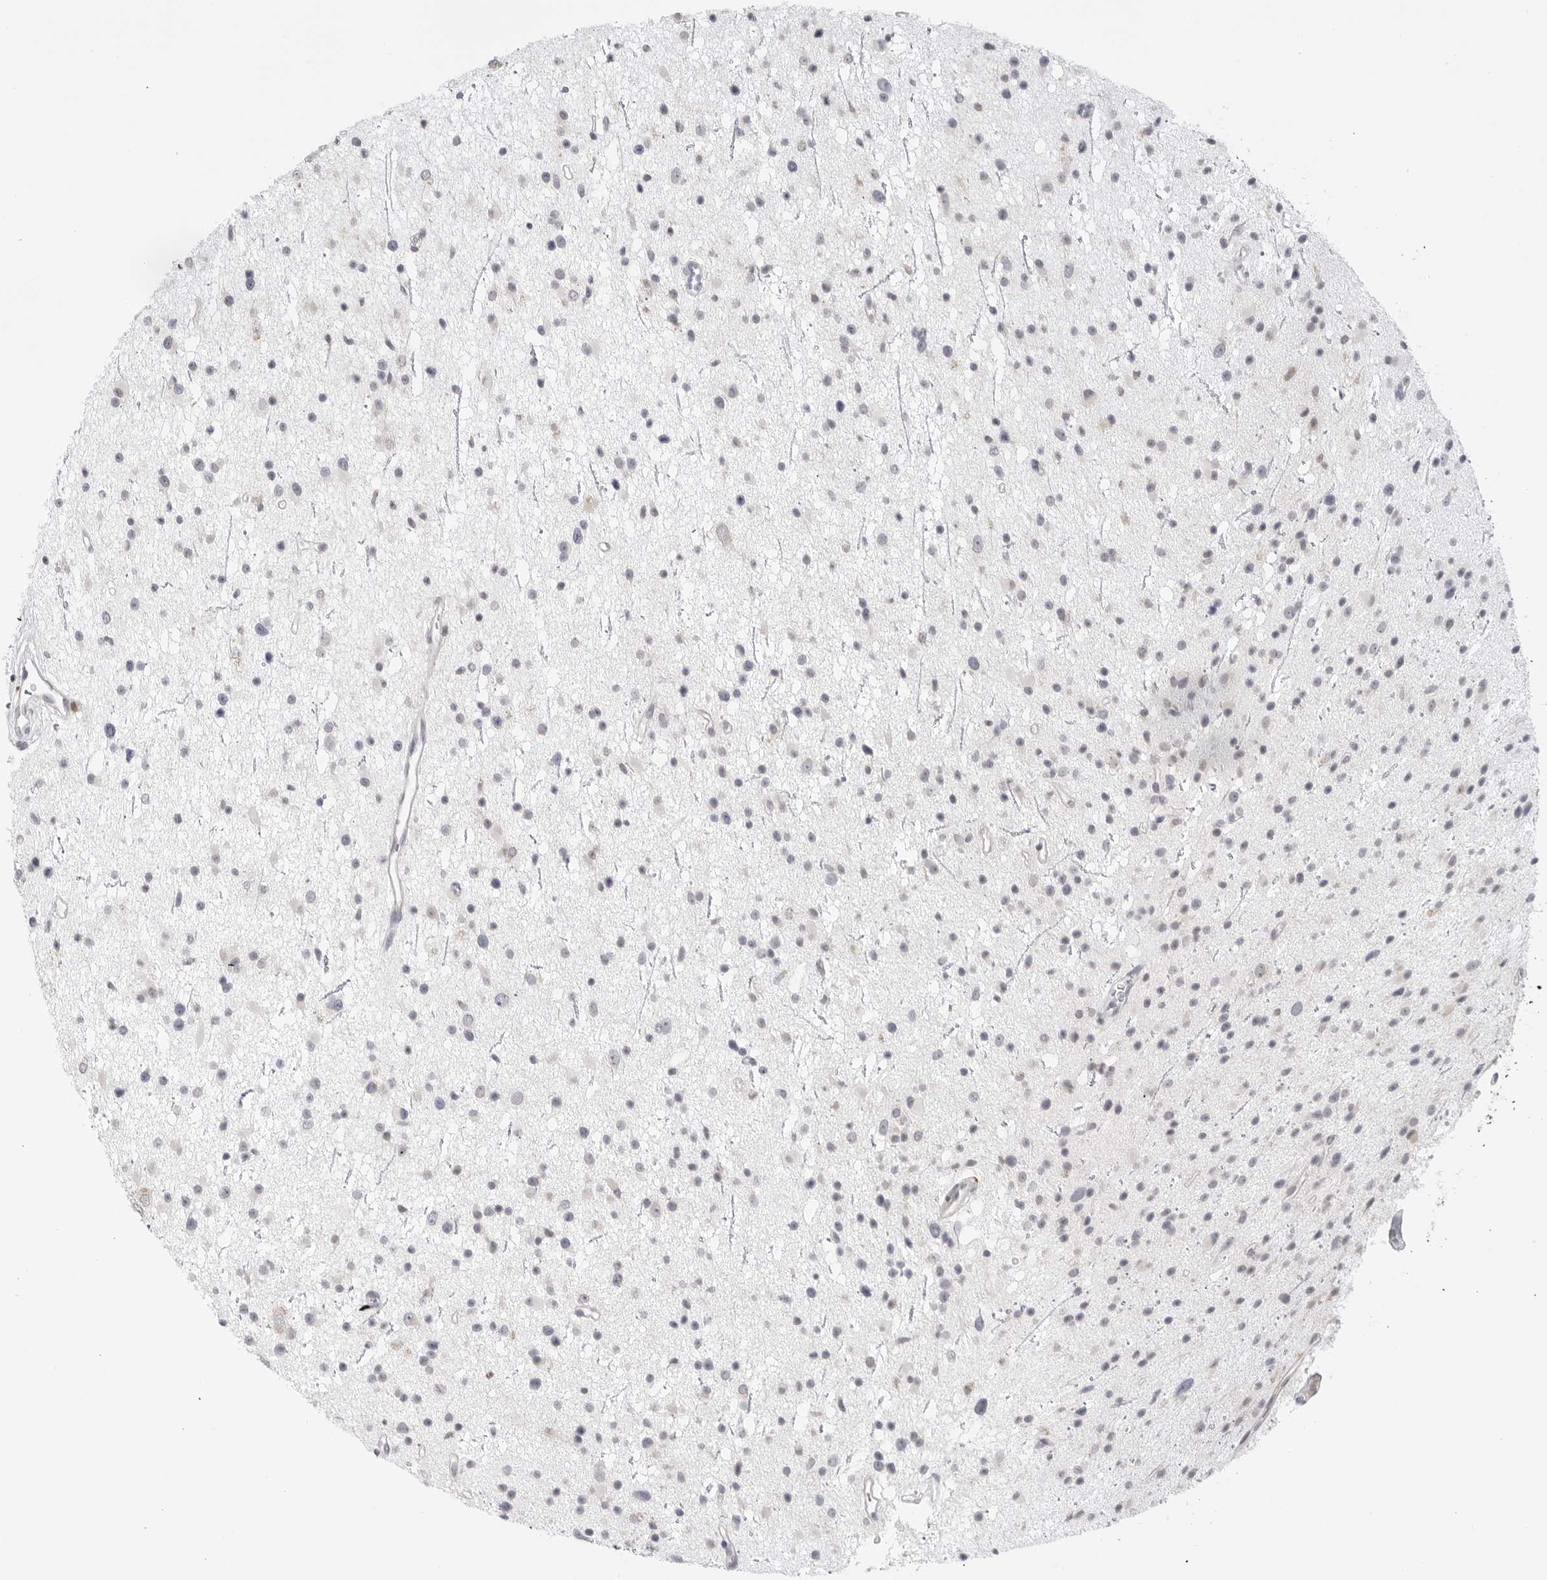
{"staining": {"intensity": "negative", "quantity": "none", "location": "none"}, "tissue": "glioma", "cell_type": "Tumor cells", "image_type": "cancer", "snomed": [{"axis": "morphology", "description": "Glioma, malignant, Low grade"}, {"axis": "topography", "description": "Cerebral cortex"}], "caption": "This is an IHC photomicrograph of human glioma. There is no staining in tumor cells.", "gene": "RPN1", "patient": {"sex": "female", "age": 39}}